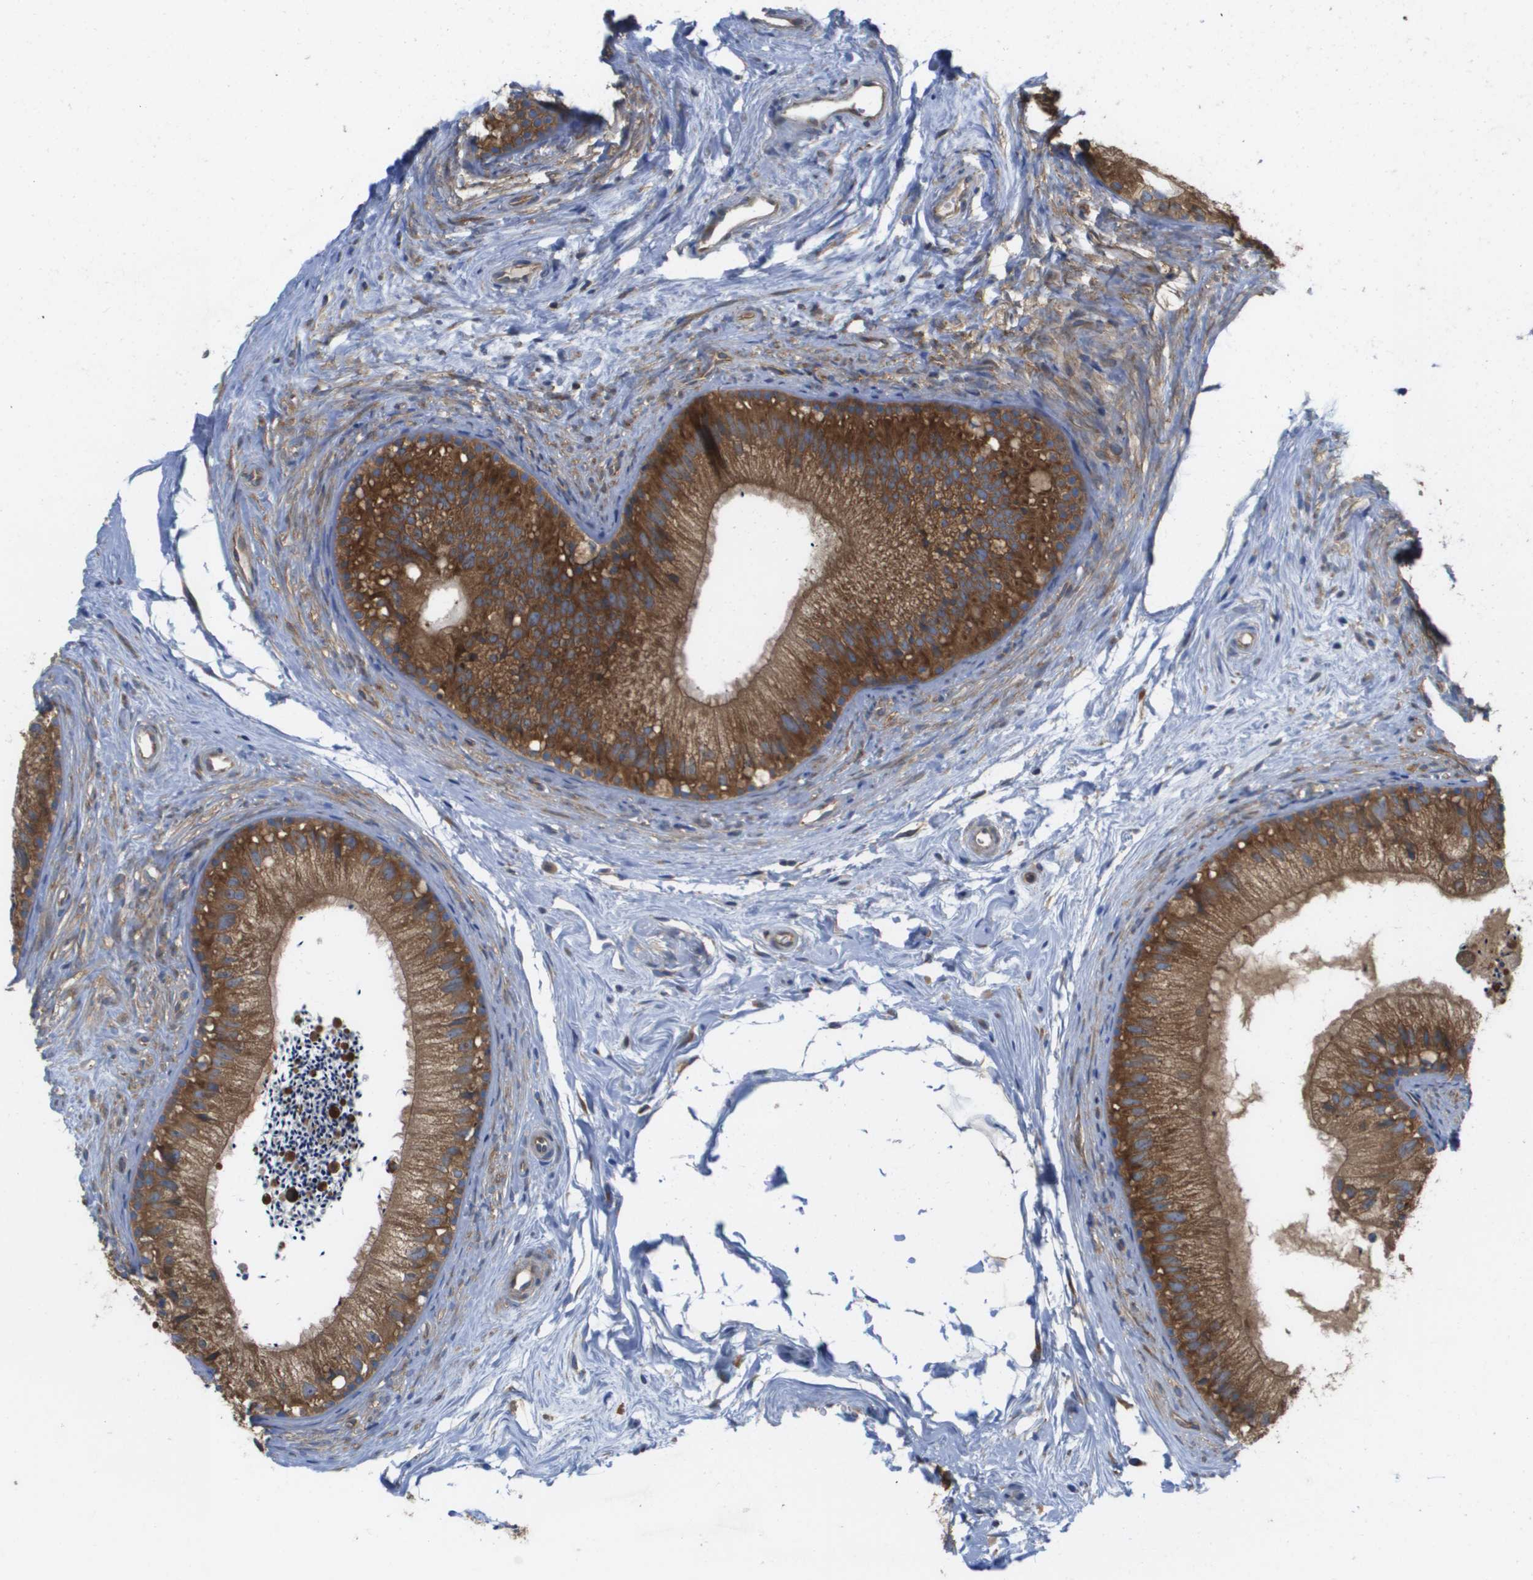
{"staining": {"intensity": "strong", "quantity": ">75%", "location": "cytoplasmic/membranous"}, "tissue": "epididymis", "cell_type": "Glandular cells", "image_type": "normal", "snomed": [{"axis": "morphology", "description": "Normal tissue, NOS"}, {"axis": "topography", "description": "Epididymis"}], "caption": "Epididymis stained for a protein displays strong cytoplasmic/membranous positivity in glandular cells. Immunohistochemistry stains the protein of interest in brown and the nuclei are stained blue.", "gene": "EIF4G2", "patient": {"sex": "male", "age": 56}}